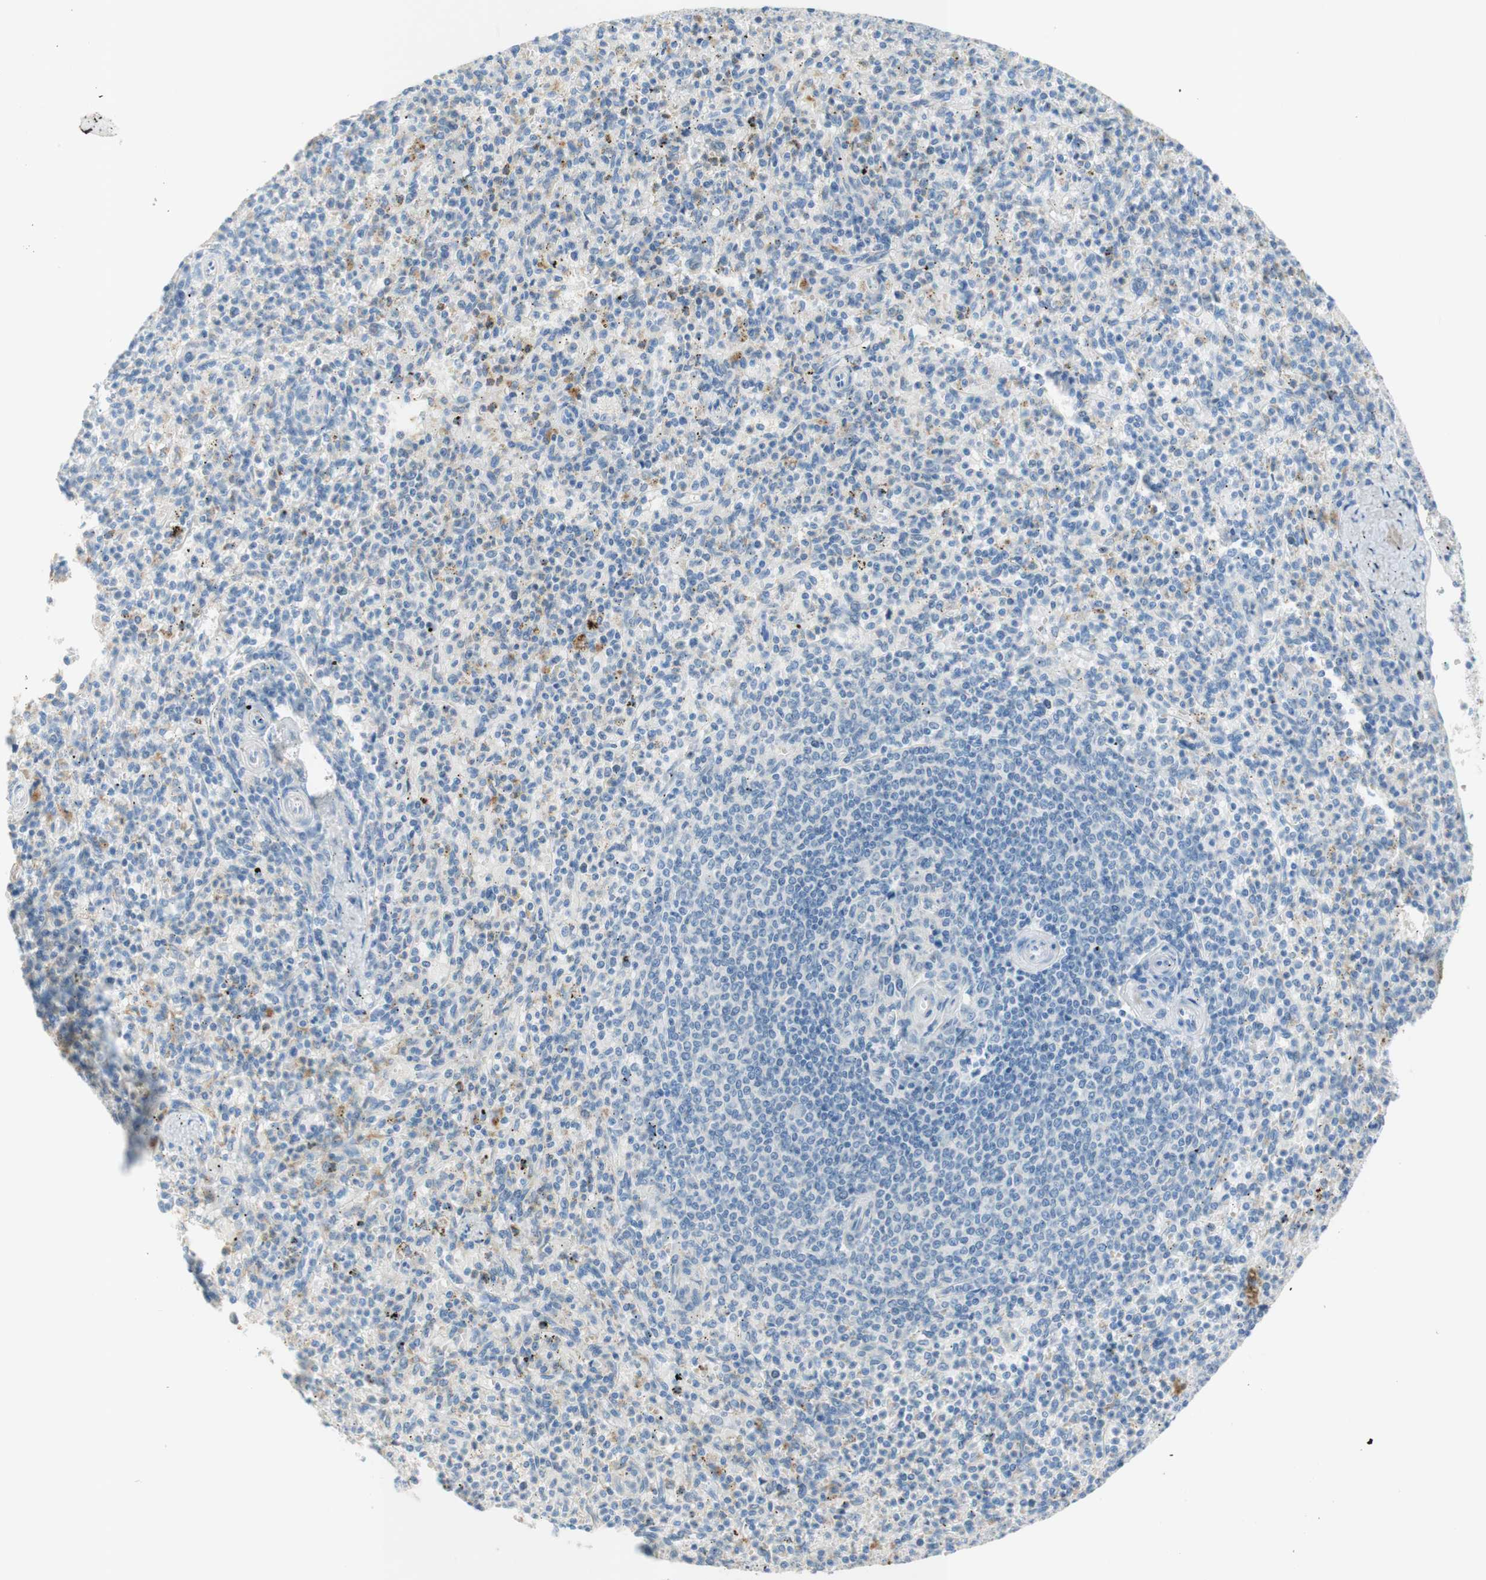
{"staining": {"intensity": "weak", "quantity": "<25%", "location": "cytoplasmic/membranous"}, "tissue": "spleen", "cell_type": "Cells in red pulp", "image_type": "normal", "snomed": [{"axis": "morphology", "description": "Normal tissue, NOS"}, {"axis": "topography", "description": "Spleen"}], "caption": "High magnification brightfield microscopy of benign spleen stained with DAB (3,3'-diaminobenzidine) (brown) and counterstained with hematoxylin (blue): cells in red pulp show no significant expression.", "gene": "POLR2J3", "patient": {"sex": "male", "age": 72}}